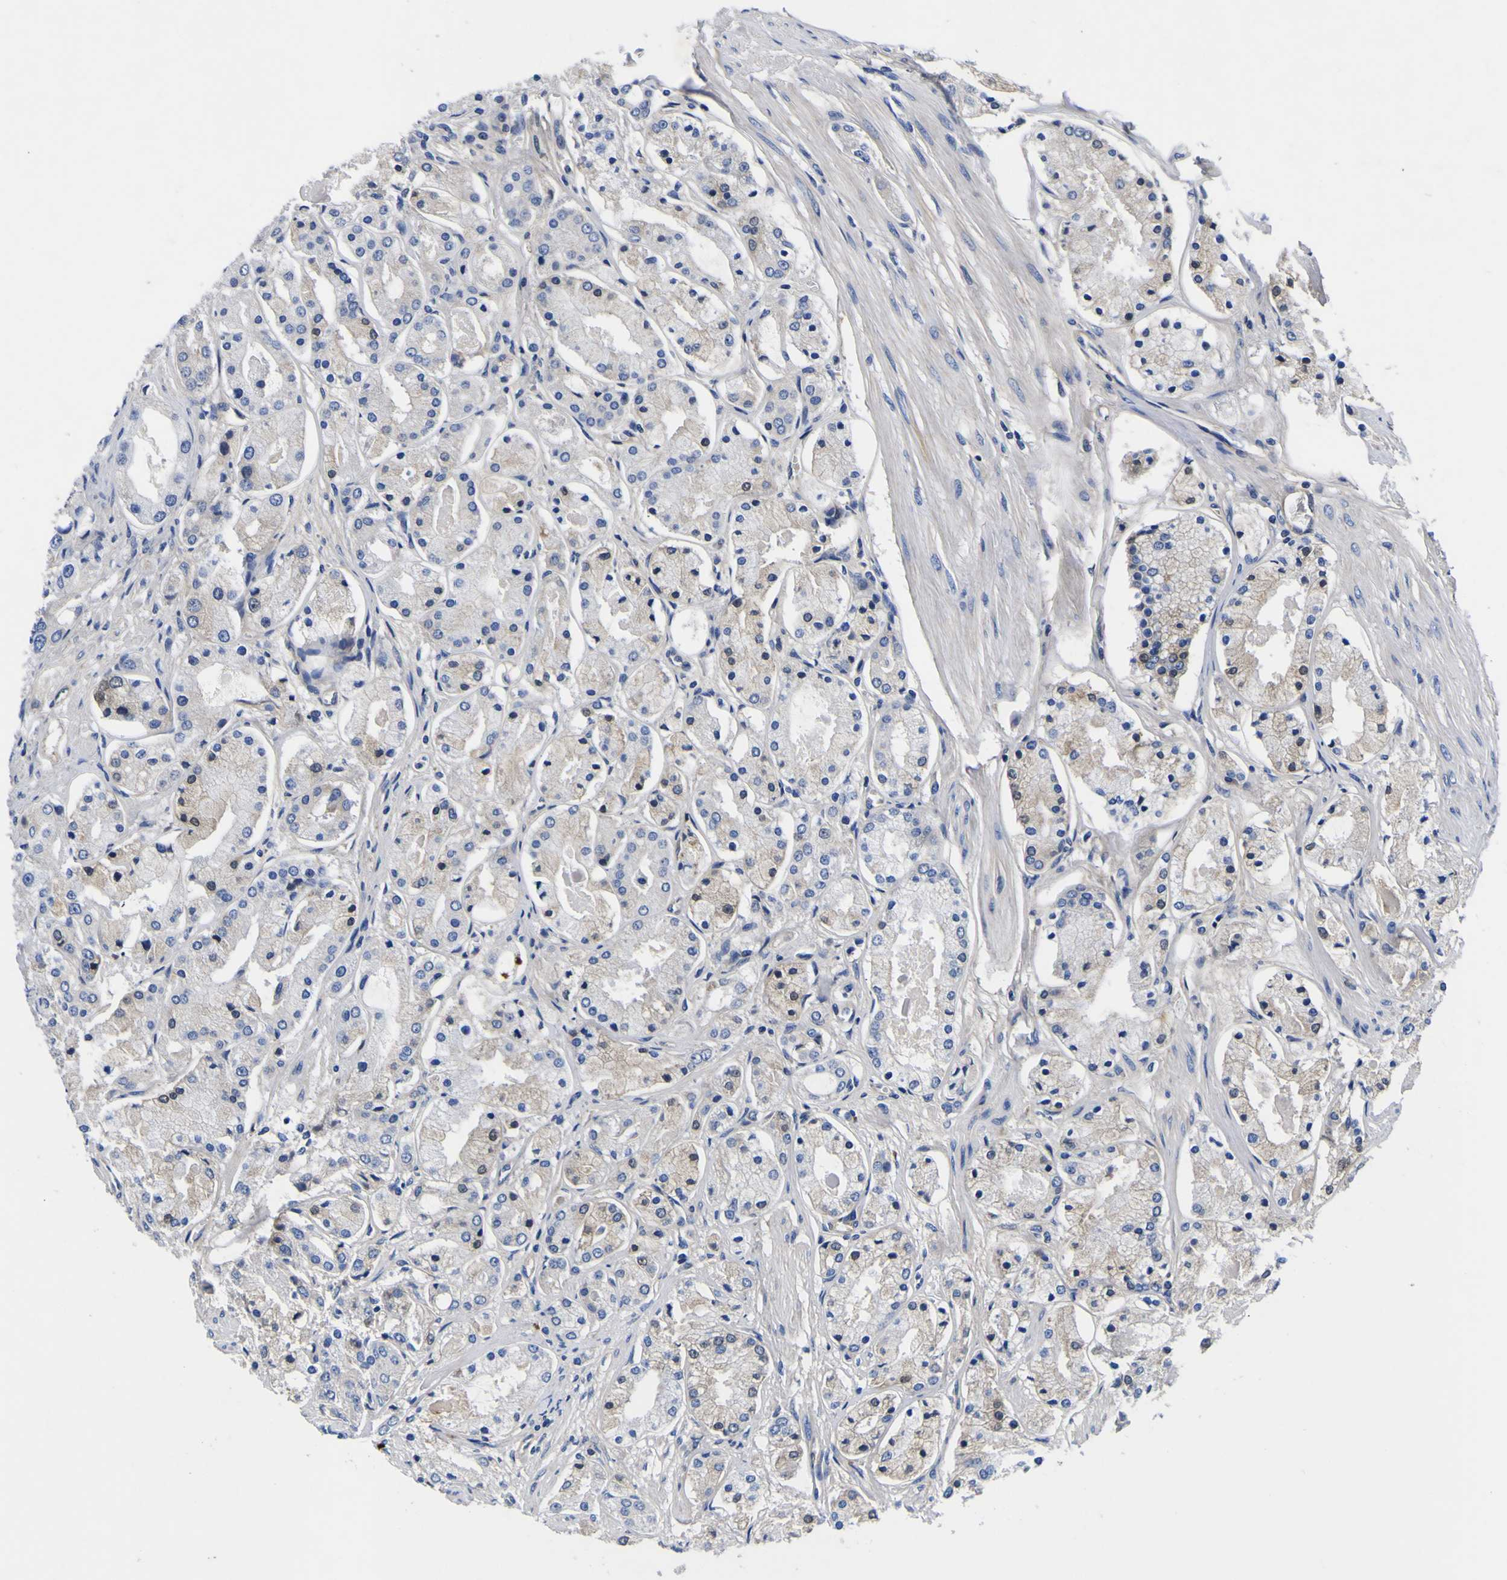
{"staining": {"intensity": "weak", "quantity": "<25%", "location": "cytoplasmic/membranous"}, "tissue": "prostate cancer", "cell_type": "Tumor cells", "image_type": "cancer", "snomed": [{"axis": "morphology", "description": "Adenocarcinoma, High grade"}, {"axis": "topography", "description": "Prostate"}], "caption": "Tumor cells are negative for brown protein staining in adenocarcinoma (high-grade) (prostate).", "gene": "VASN", "patient": {"sex": "male", "age": 66}}